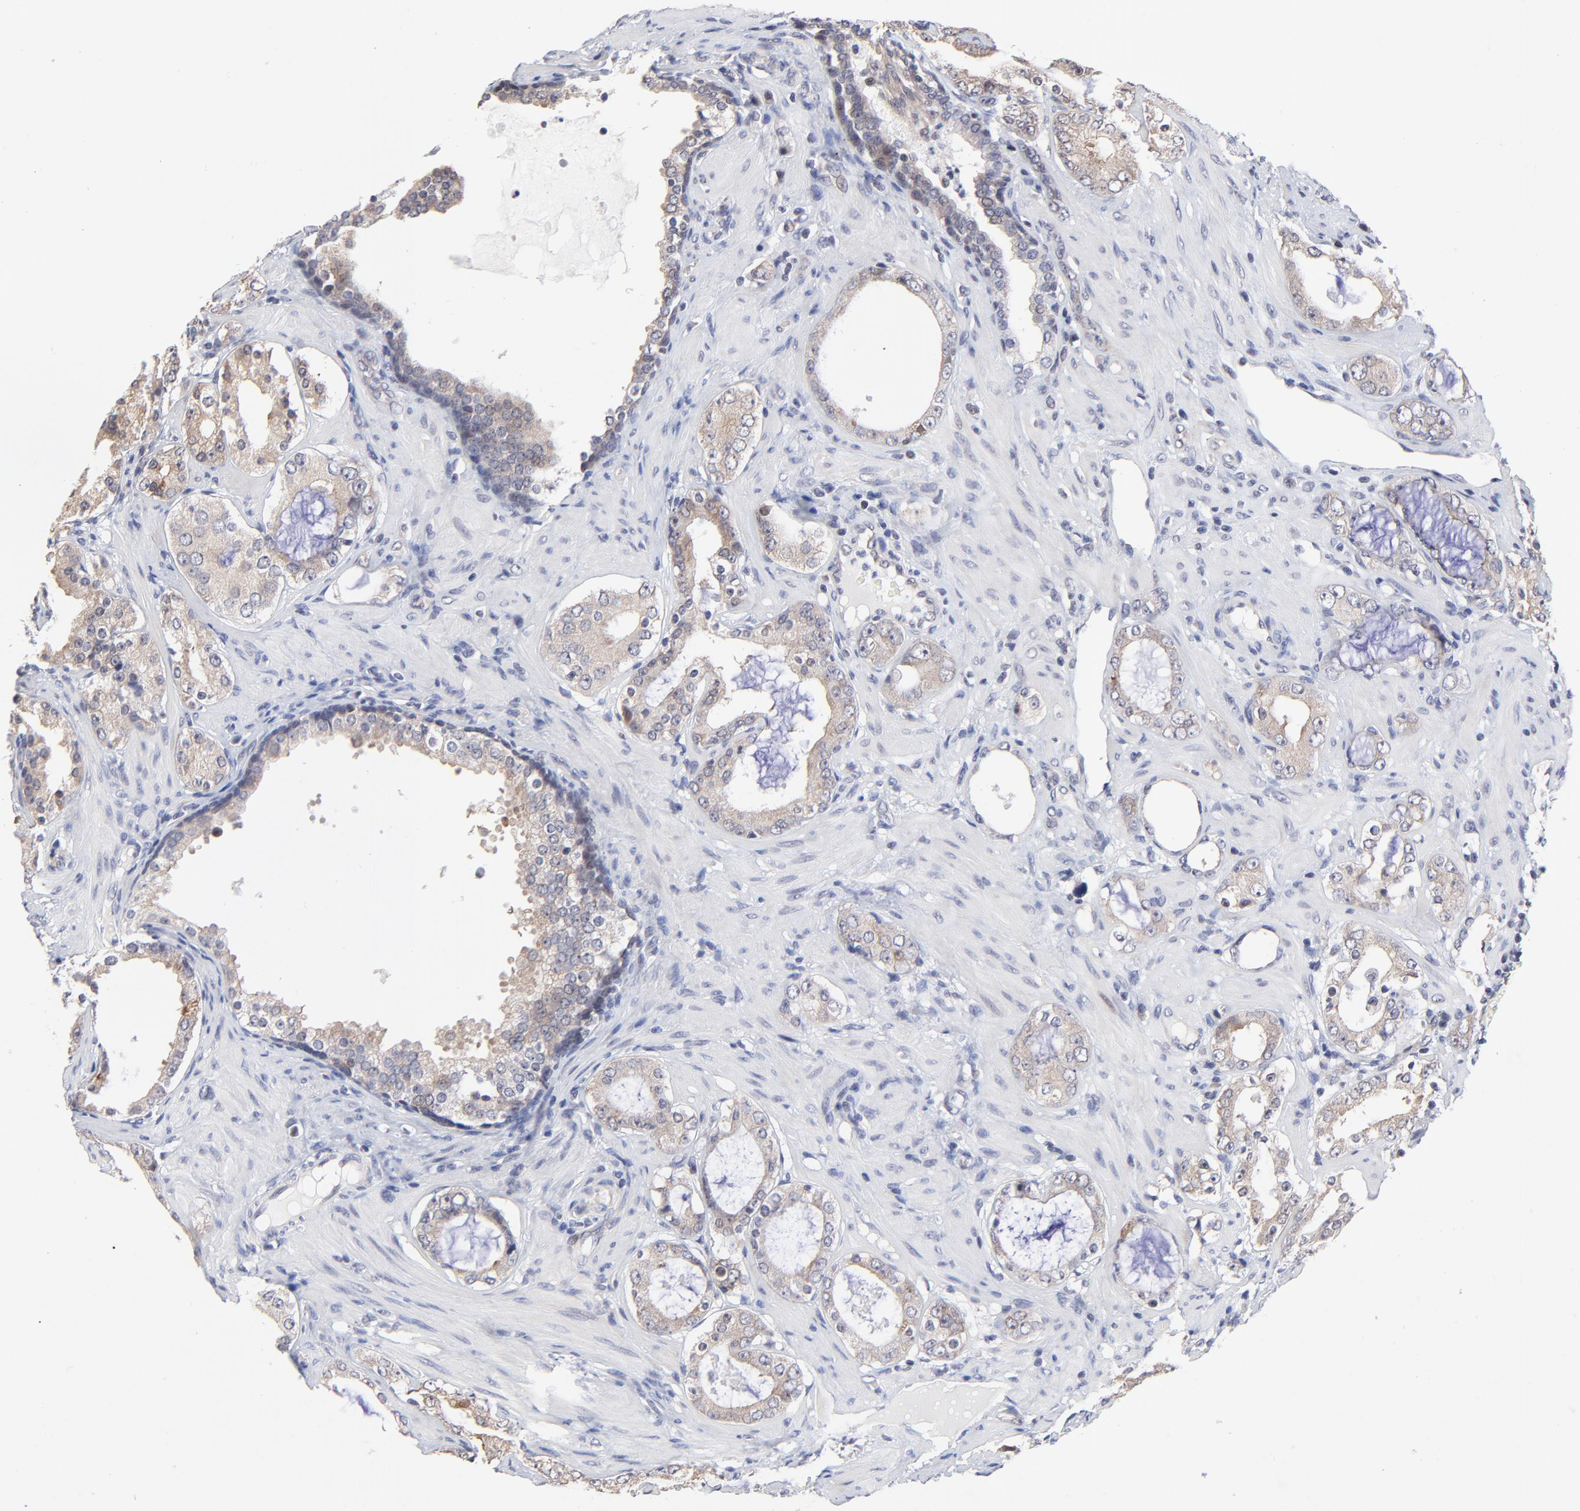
{"staining": {"intensity": "weak", "quantity": ">75%", "location": "cytoplasmic/membranous"}, "tissue": "prostate cancer", "cell_type": "Tumor cells", "image_type": "cancer", "snomed": [{"axis": "morphology", "description": "Adenocarcinoma, Medium grade"}, {"axis": "topography", "description": "Prostate"}], "caption": "A brown stain labels weak cytoplasmic/membranous expression of a protein in human prostate cancer tumor cells. (DAB (3,3'-diaminobenzidine) IHC, brown staining for protein, blue staining for nuclei).", "gene": "FBXO8", "patient": {"sex": "male", "age": 73}}